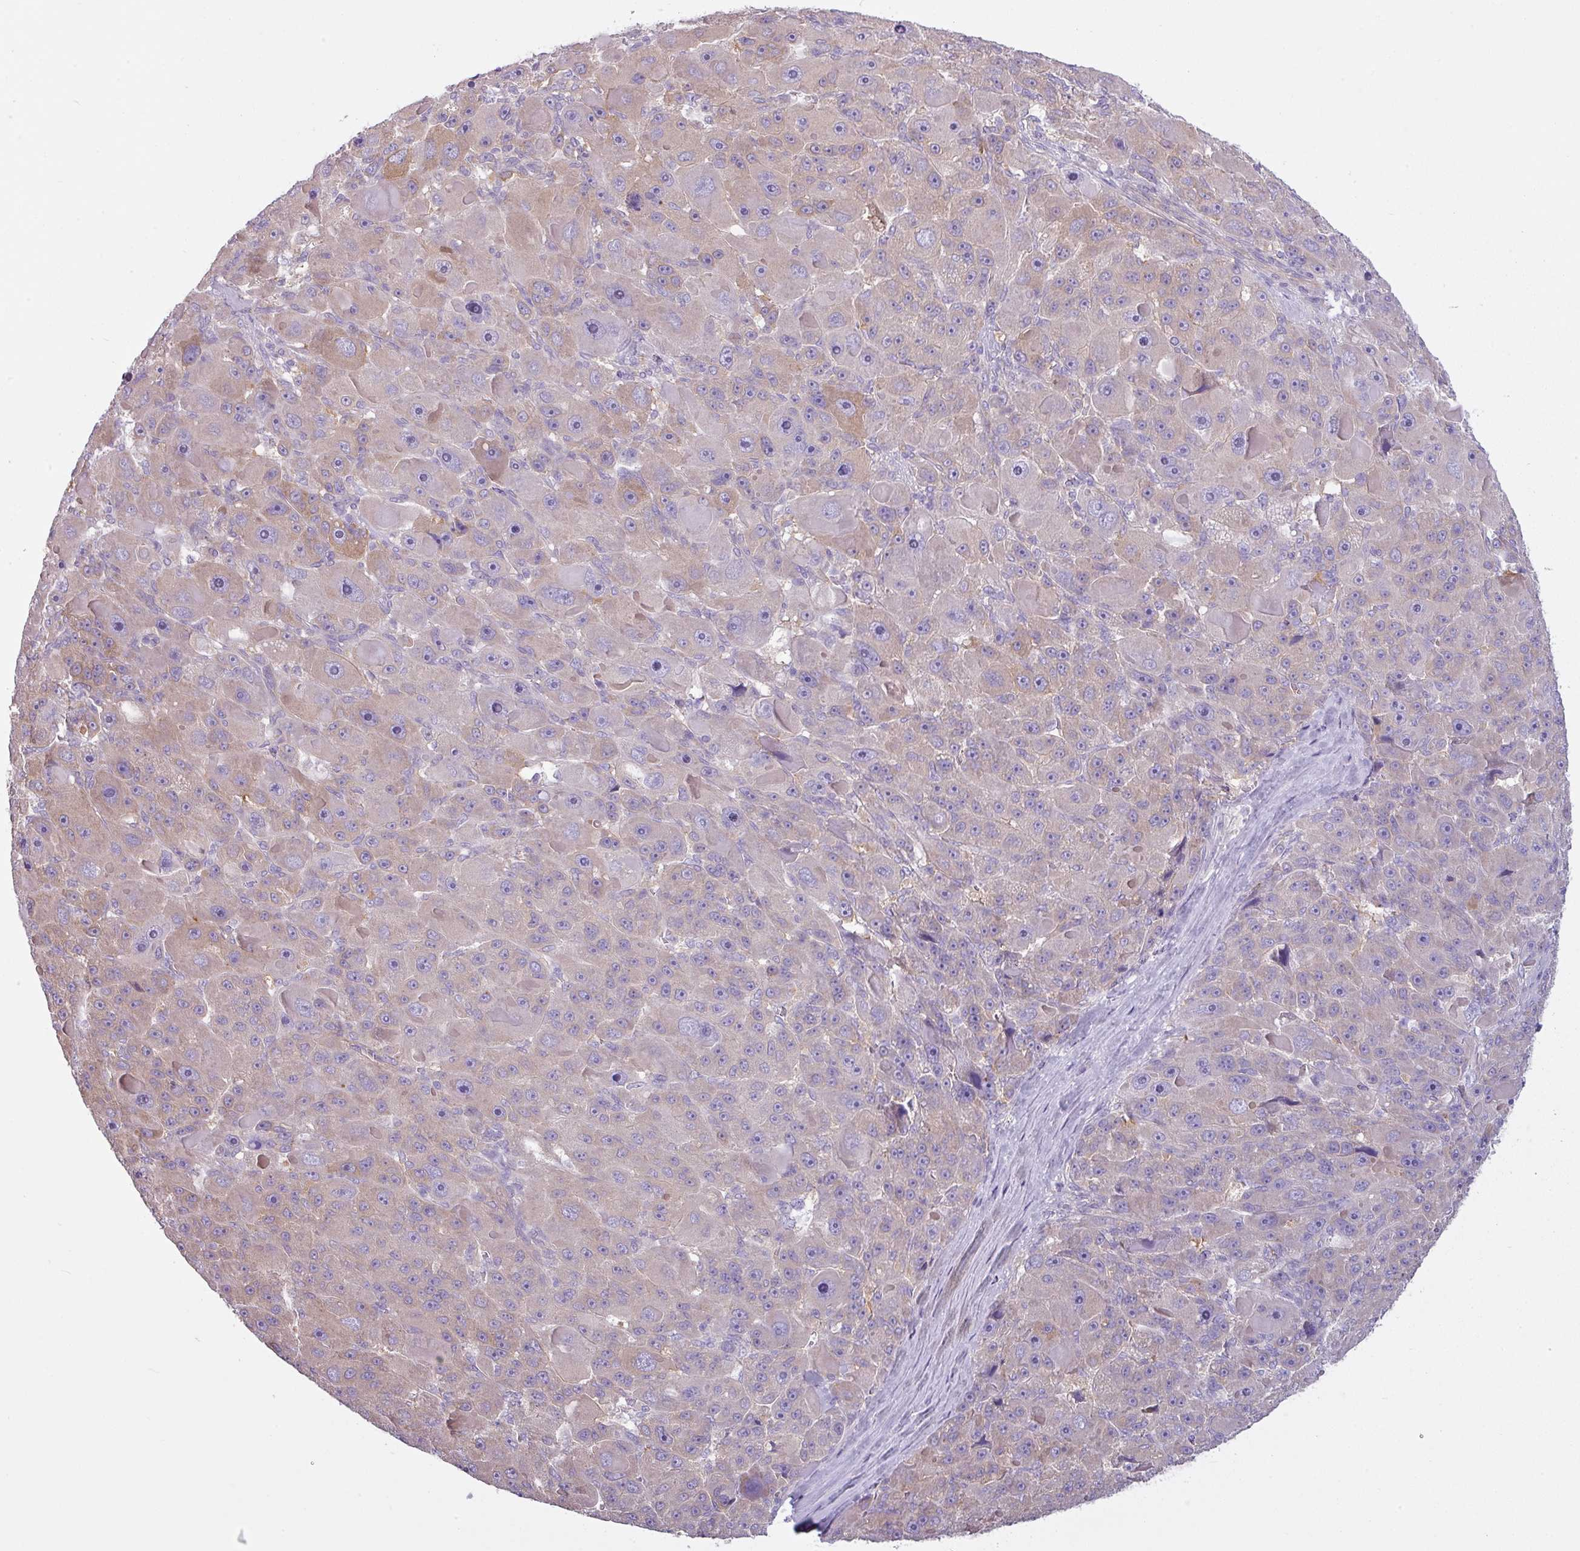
{"staining": {"intensity": "weak", "quantity": "25%-75%", "location": "cytoplasmic/membranous"}, "tissue": "liver cancer", "cell_type": "Tumor cells", "image_type": "cancer", "snomed": [{"axis": "morphology", "description": "Carcinoma, Hepatocellular, NOS"}, {"axis": "topography", "description": "Liver"}], "caption": "Protein analysis of liver cancer tissue displays weak cytoplasmic/membranous staining in approximately 25%-75% of tumor cells.", "gene": "CAMK2B", "patient": {"sex": "male", "age": 76}}